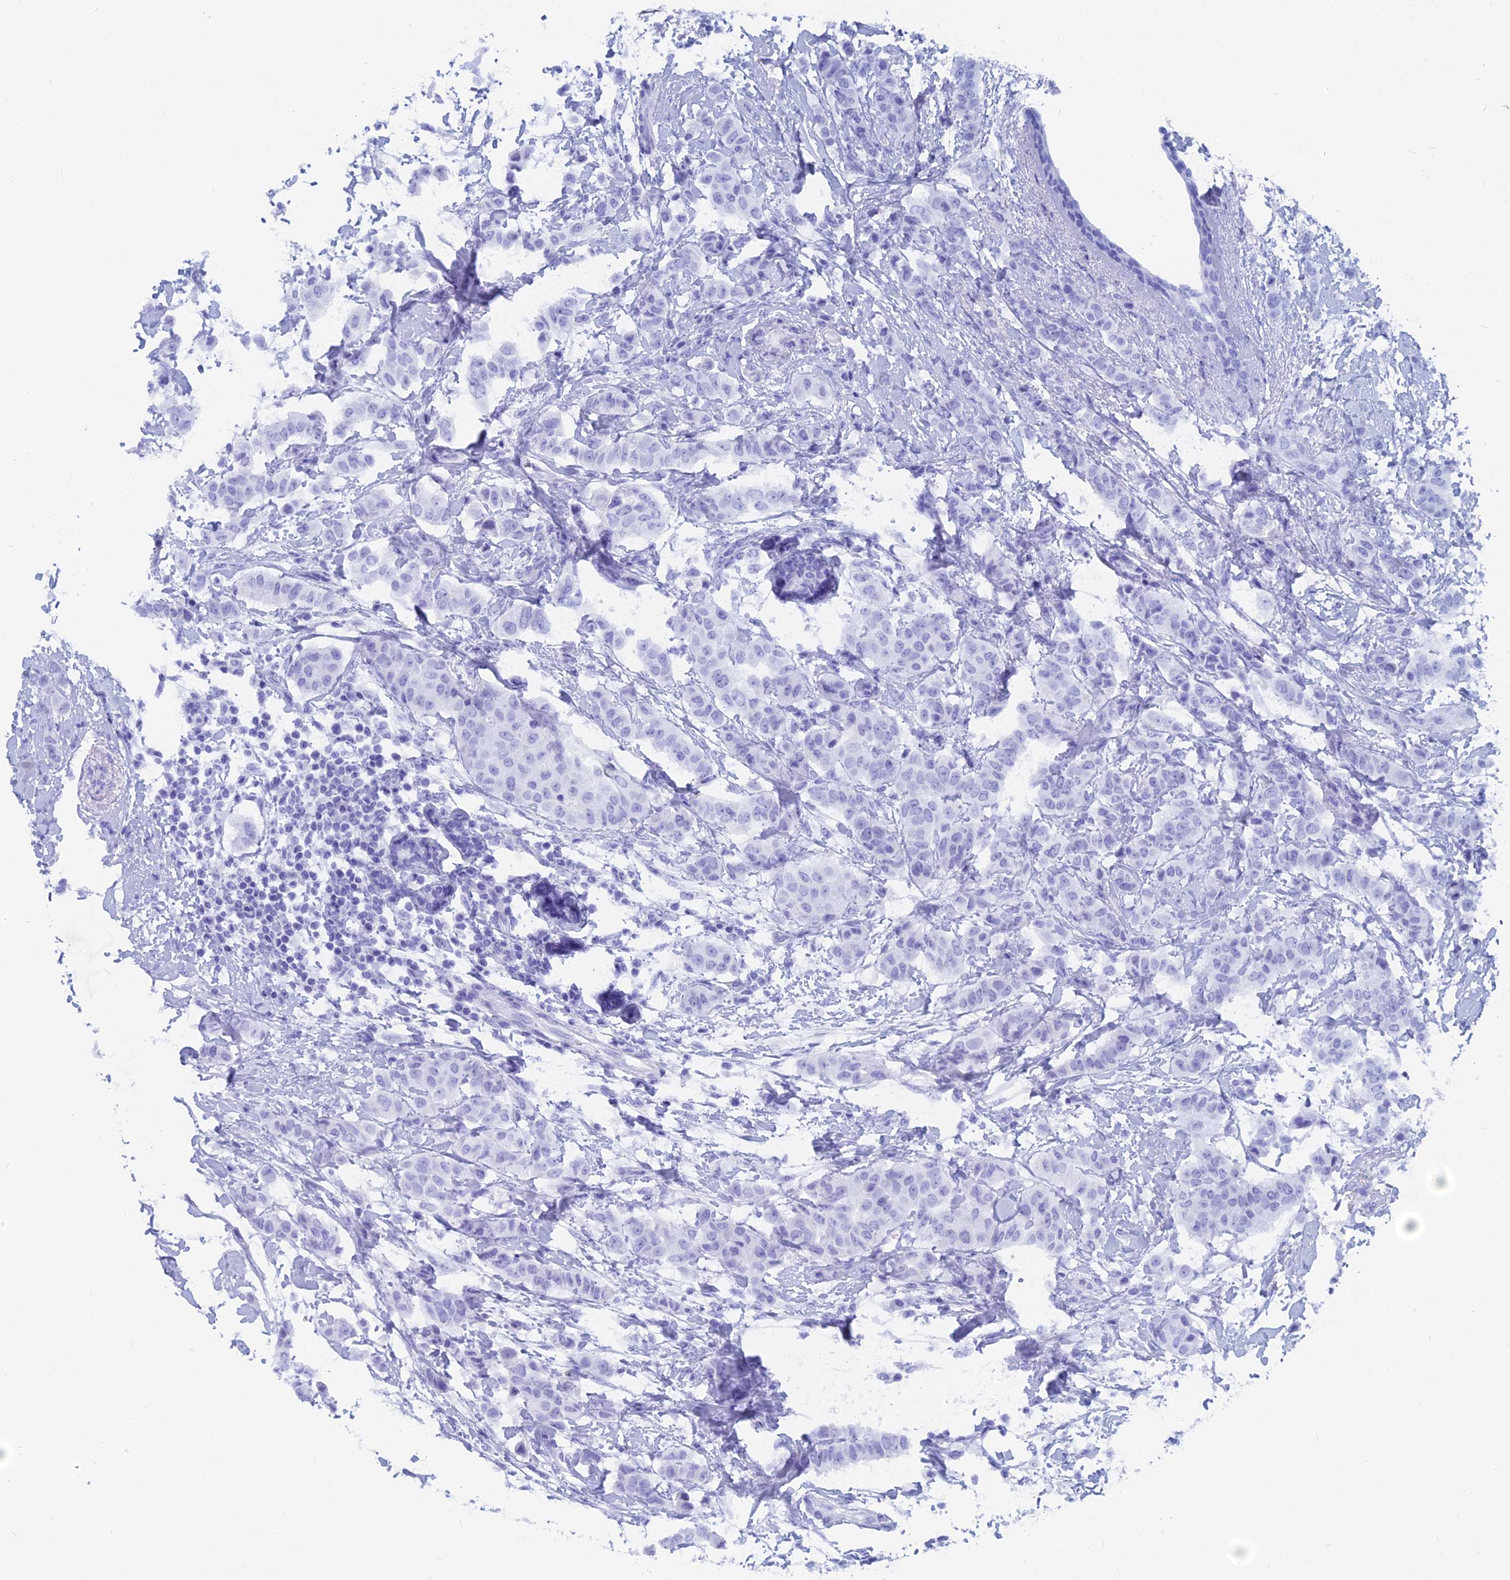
{"staining": {"intensity": "negative", "quantity": "none", "location": "none"}, "tissue": "breast cancer", "cell_type": "Tumor cells", "image_type": "cancer", "snomed": [{"axis": "morphology", "description": "Duct carcinoma"}, {"axis": "topography", "description": "Breast"}], "caption": "Immunohistochemical staining of human breast cancer (intraductal carcinoma) shows no significant staining in tumor cells.", "gene": "CAPS", "patient": {"sex": "female", "age": 40}}